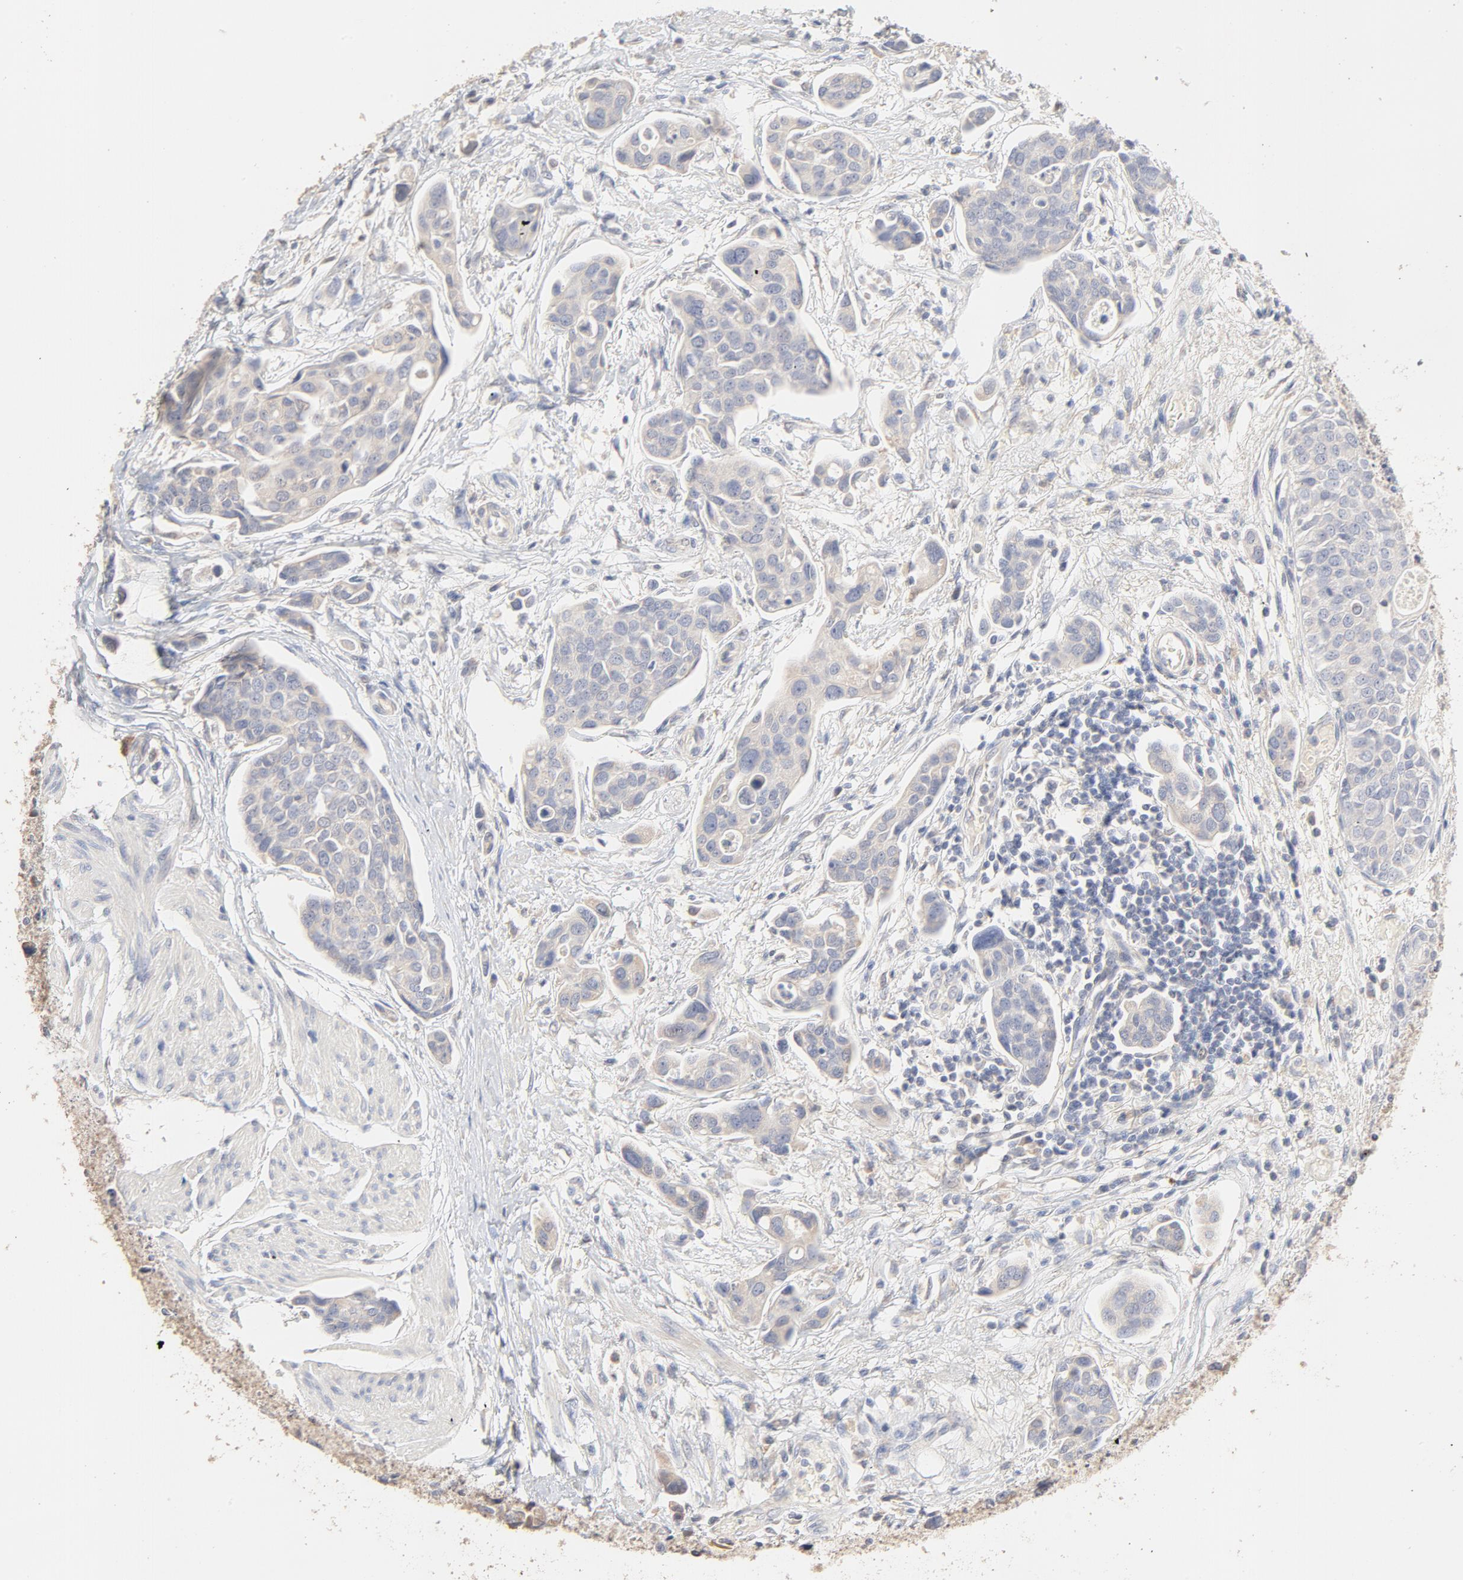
{"staining": {"intensity": "negative", "quantity": "none", "location": "none"}, "tissue": "urothelial cancer", "cell_type": "Tumor cells", "image_type": "cancer", "snomed": [{"axis": "morphology", "description": "Urothelial carcinoma, High grade"}, {"axis": "topography", "description": "Urinary bladder"}], "caption": "A high-resolution image shows immunohistochemistry (IHC) staining of high-grade urothelial carcinoma, which displays no significant staining in tumor cells. (Stains: DAB (3,3'-diaminobenzidine) IHC with hematoxylin counter stain, Microscopy: brightfield microscopy at high magnification).", "gene": "FCGBP", "patient": {"sex": "male", "age": 78}}